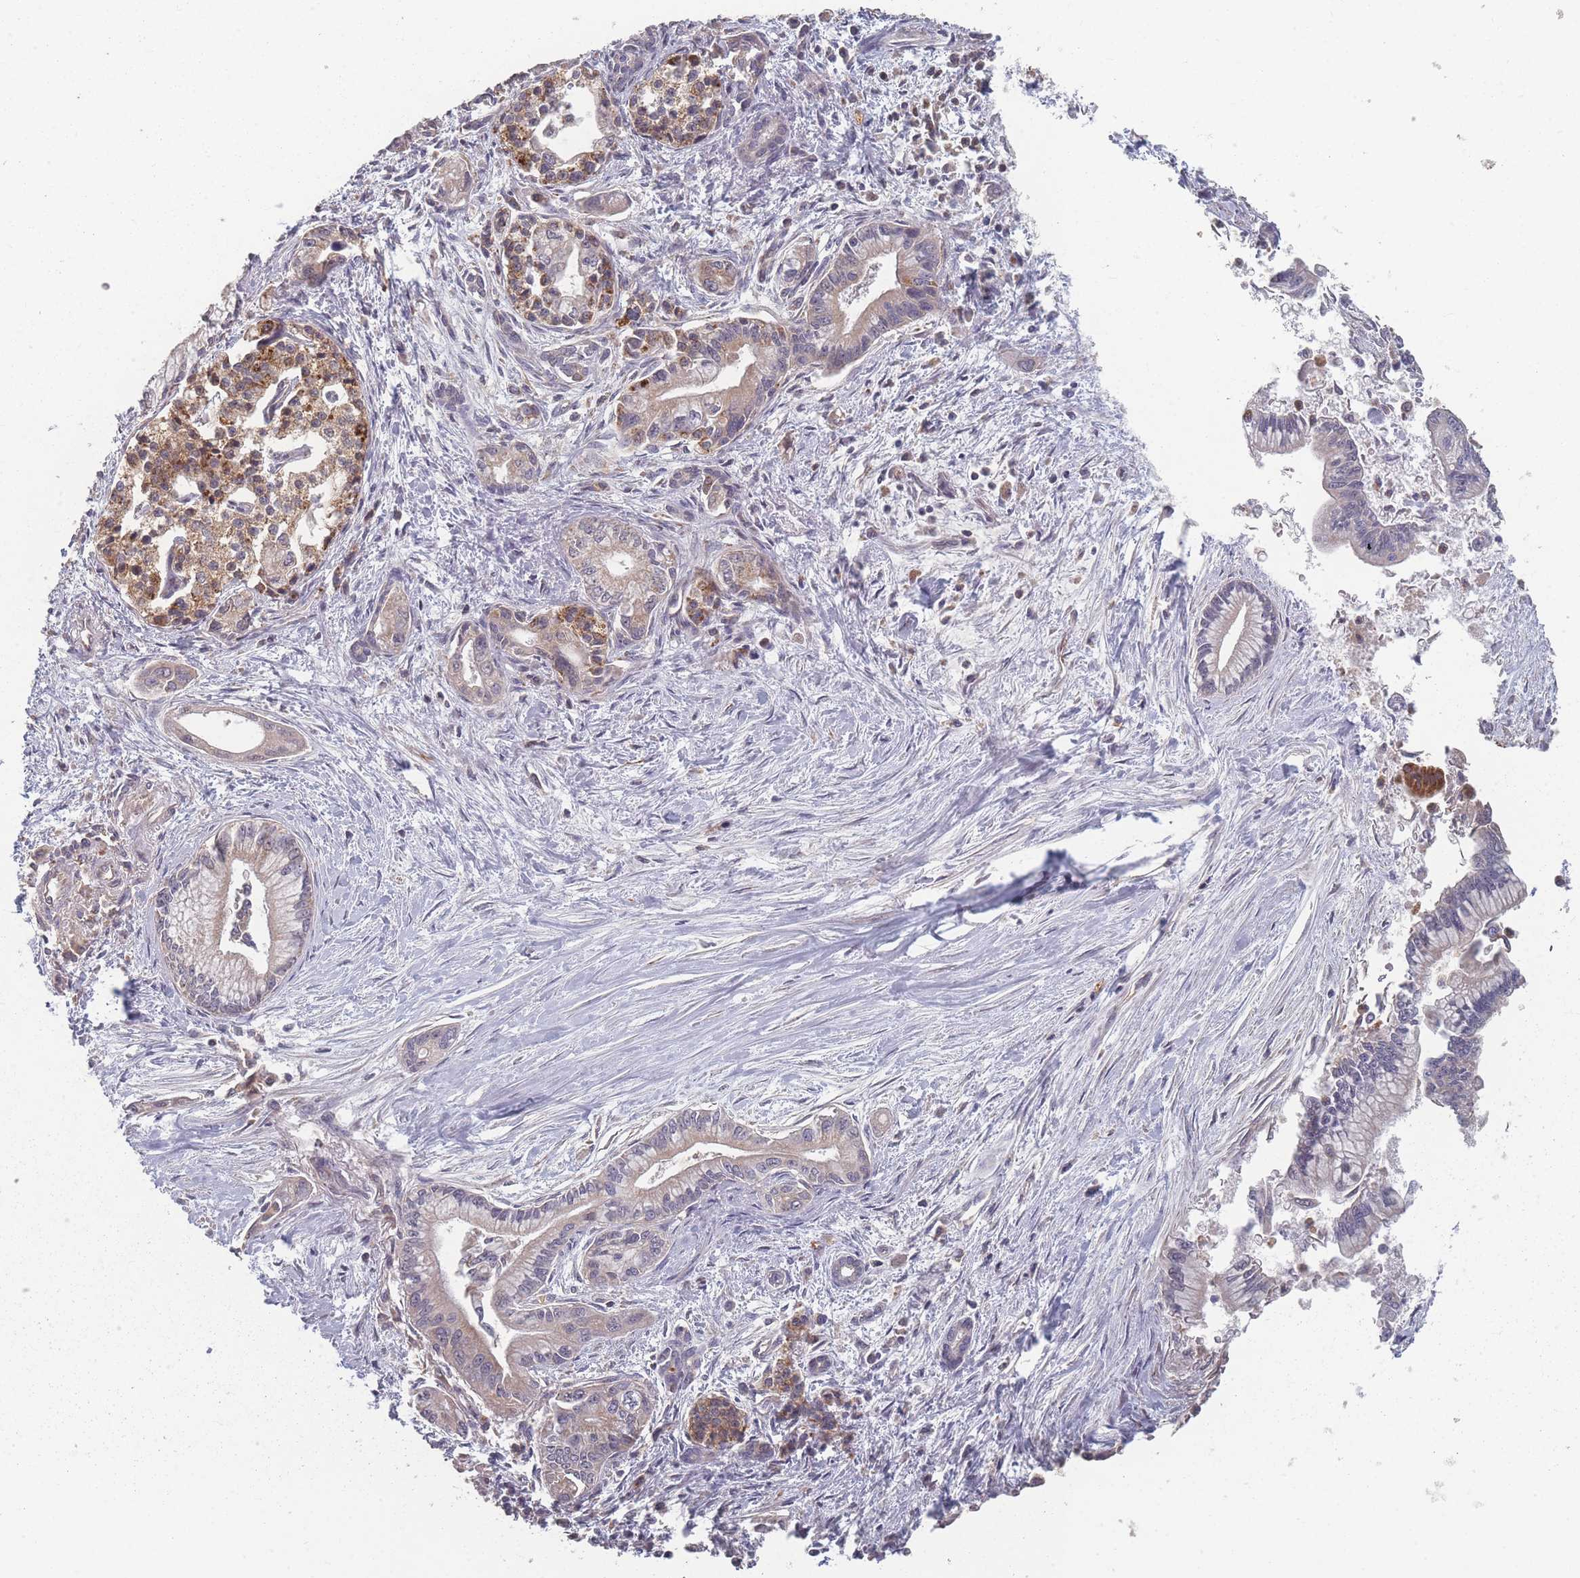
{"staining": {"intensity": "weak", "quantity": "25%-75%", "location": "cytoplasmic/membranous"}, "tissue": "pancreatic cancer", "cell_type": "Tumor cells", "image_type": "cancer", "snomed": [{"axis": "morphology", "description": "Adenocarcinoma, NOS"}, {"axis": "topography", "description": "Pancreas"}], "caption": "Immunohistochemistry (IHC) of human pancreatic adenocarcinoma reveals low levels of weak cytoplasmic/membranous expression in about 25%-75% of tumor cells.", "gene": "LYRM7", "patient": {"sex": "male", "age": 70}}